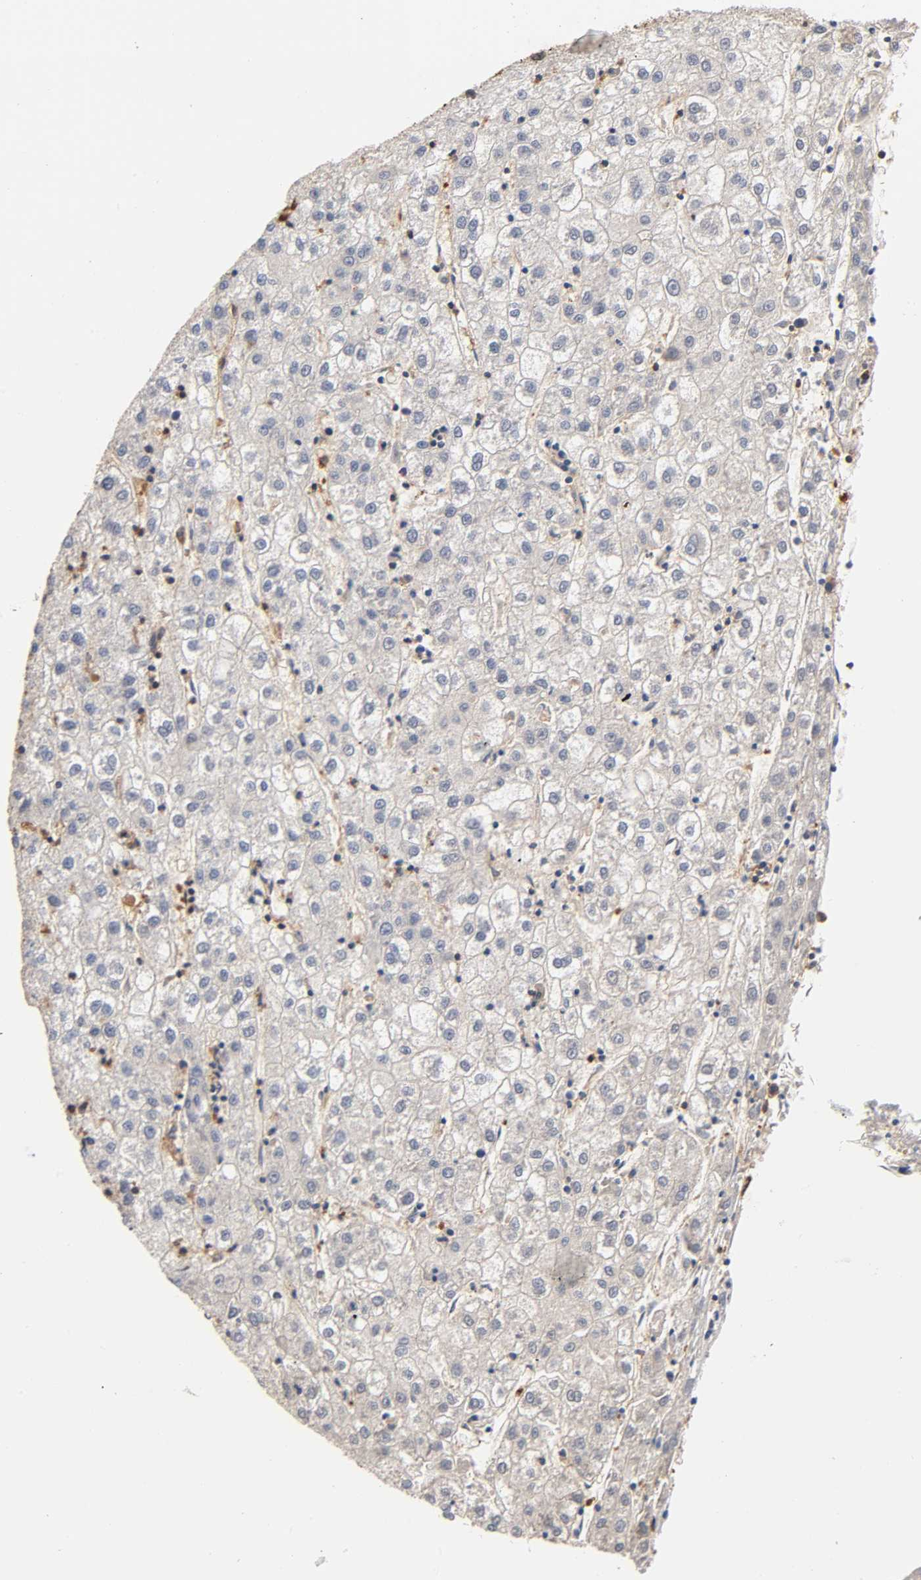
{"staining": {"intensity": "negative", "quantity": "none", "location": "none"}, "tissue": "liver cancer", "cell_type": "Tumor cells", "image_type": "cancer", "snomed": [{"axis": "morphology", "description": "Carcinoma, Hepatocellular, NOS"}, {"axis": "topography", "description": "Liver"}], "caption": "A high-resolution photomicrograph shows immunohistochemistry staining of liver cancer (hepatocellular carcinoma), which reveals no significant staining in tumor cells.", "gene": "ALDOA", "patient": {"sex": "male", "age": 72}}